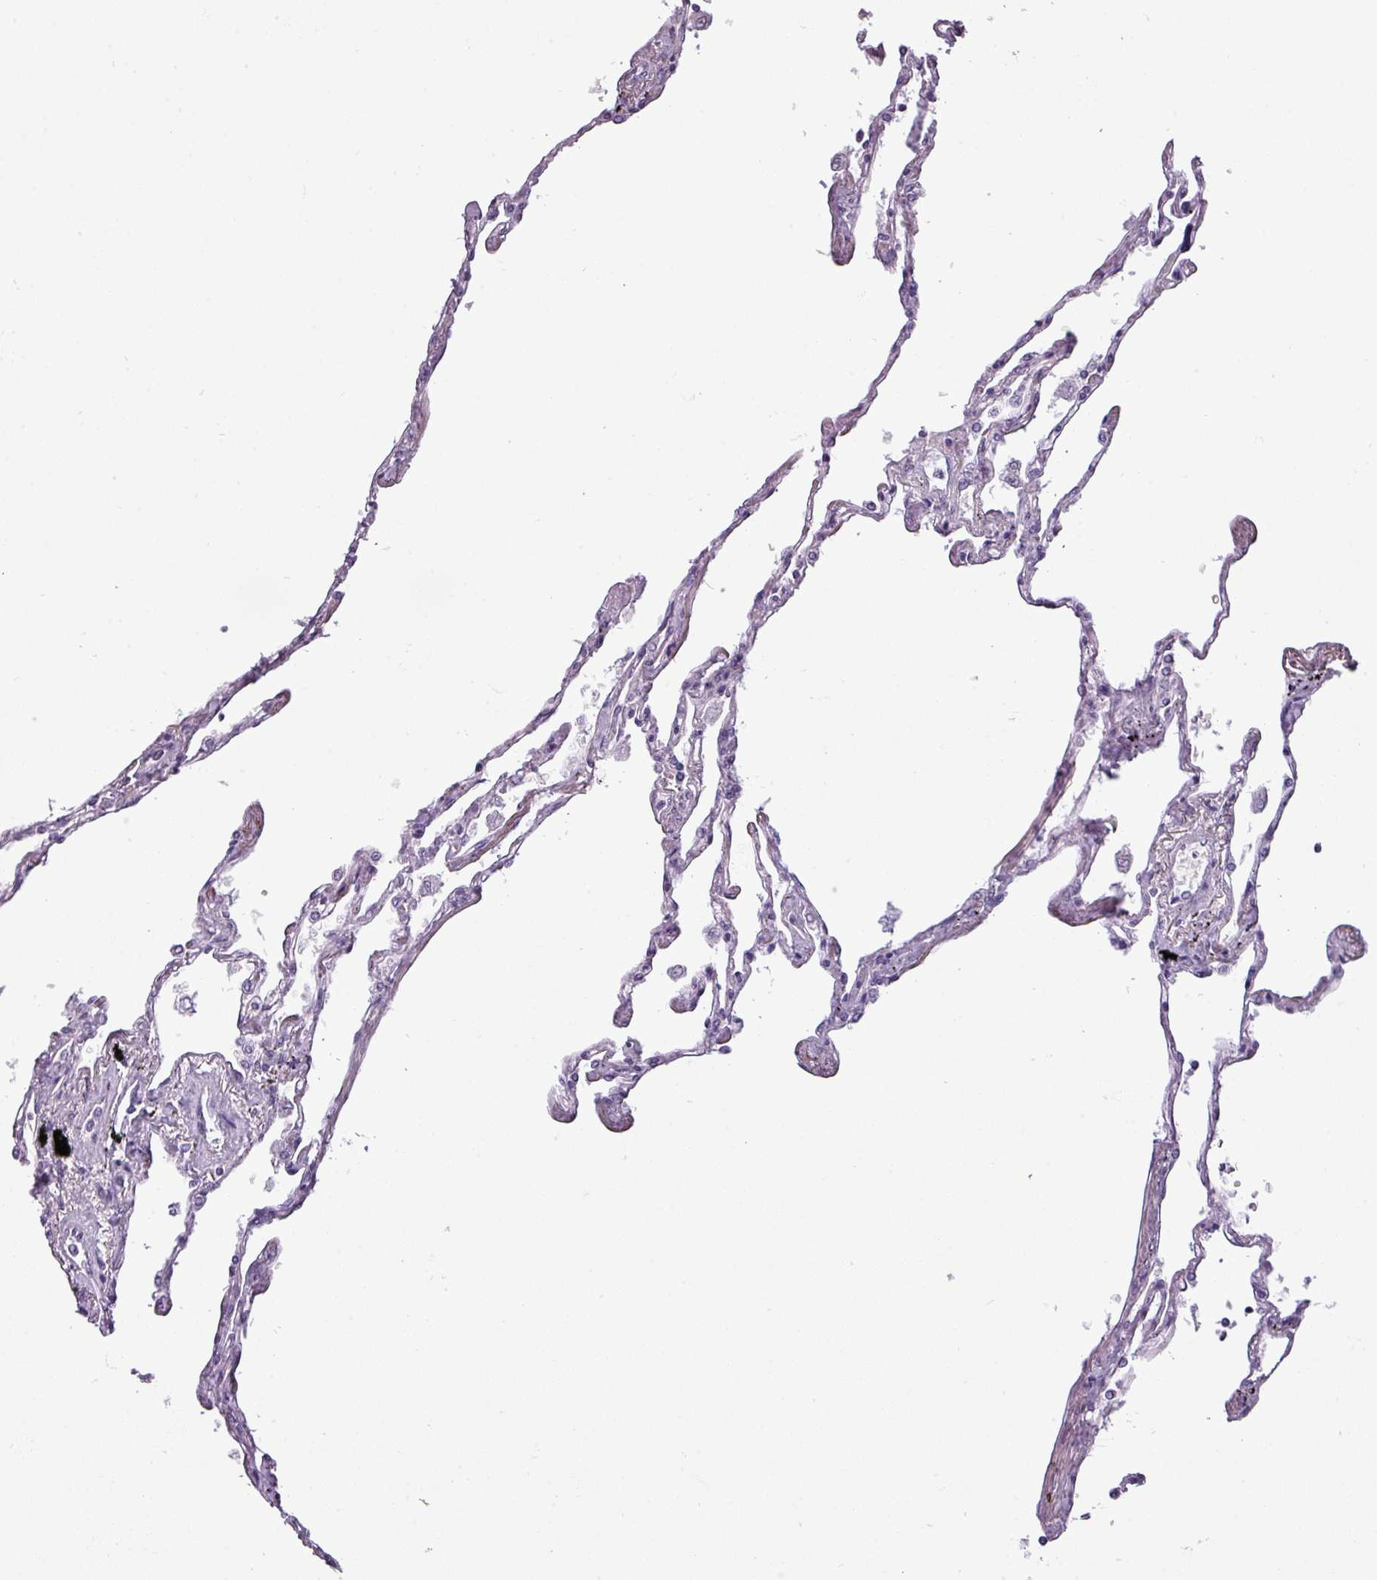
{"staining": {"intensity": "negative", "quantity": "none", "location": "none"}, "tissue": "lung", "cell_type": "Alveolar cells", "image_type": "normal", "snomed": [{"axis": "morphology", "description": "Normal tissue, NOS"}, {"axis": "topography", "description": "Lung"}], "caption": "DAB (3,3'-diaminobenzidine) immunohistochemical staining of unremarkable human lung displays no significant expression in alveolar cells.", "gene": "DNAAF9", "patient": {"sex": "female", "age": 67}}